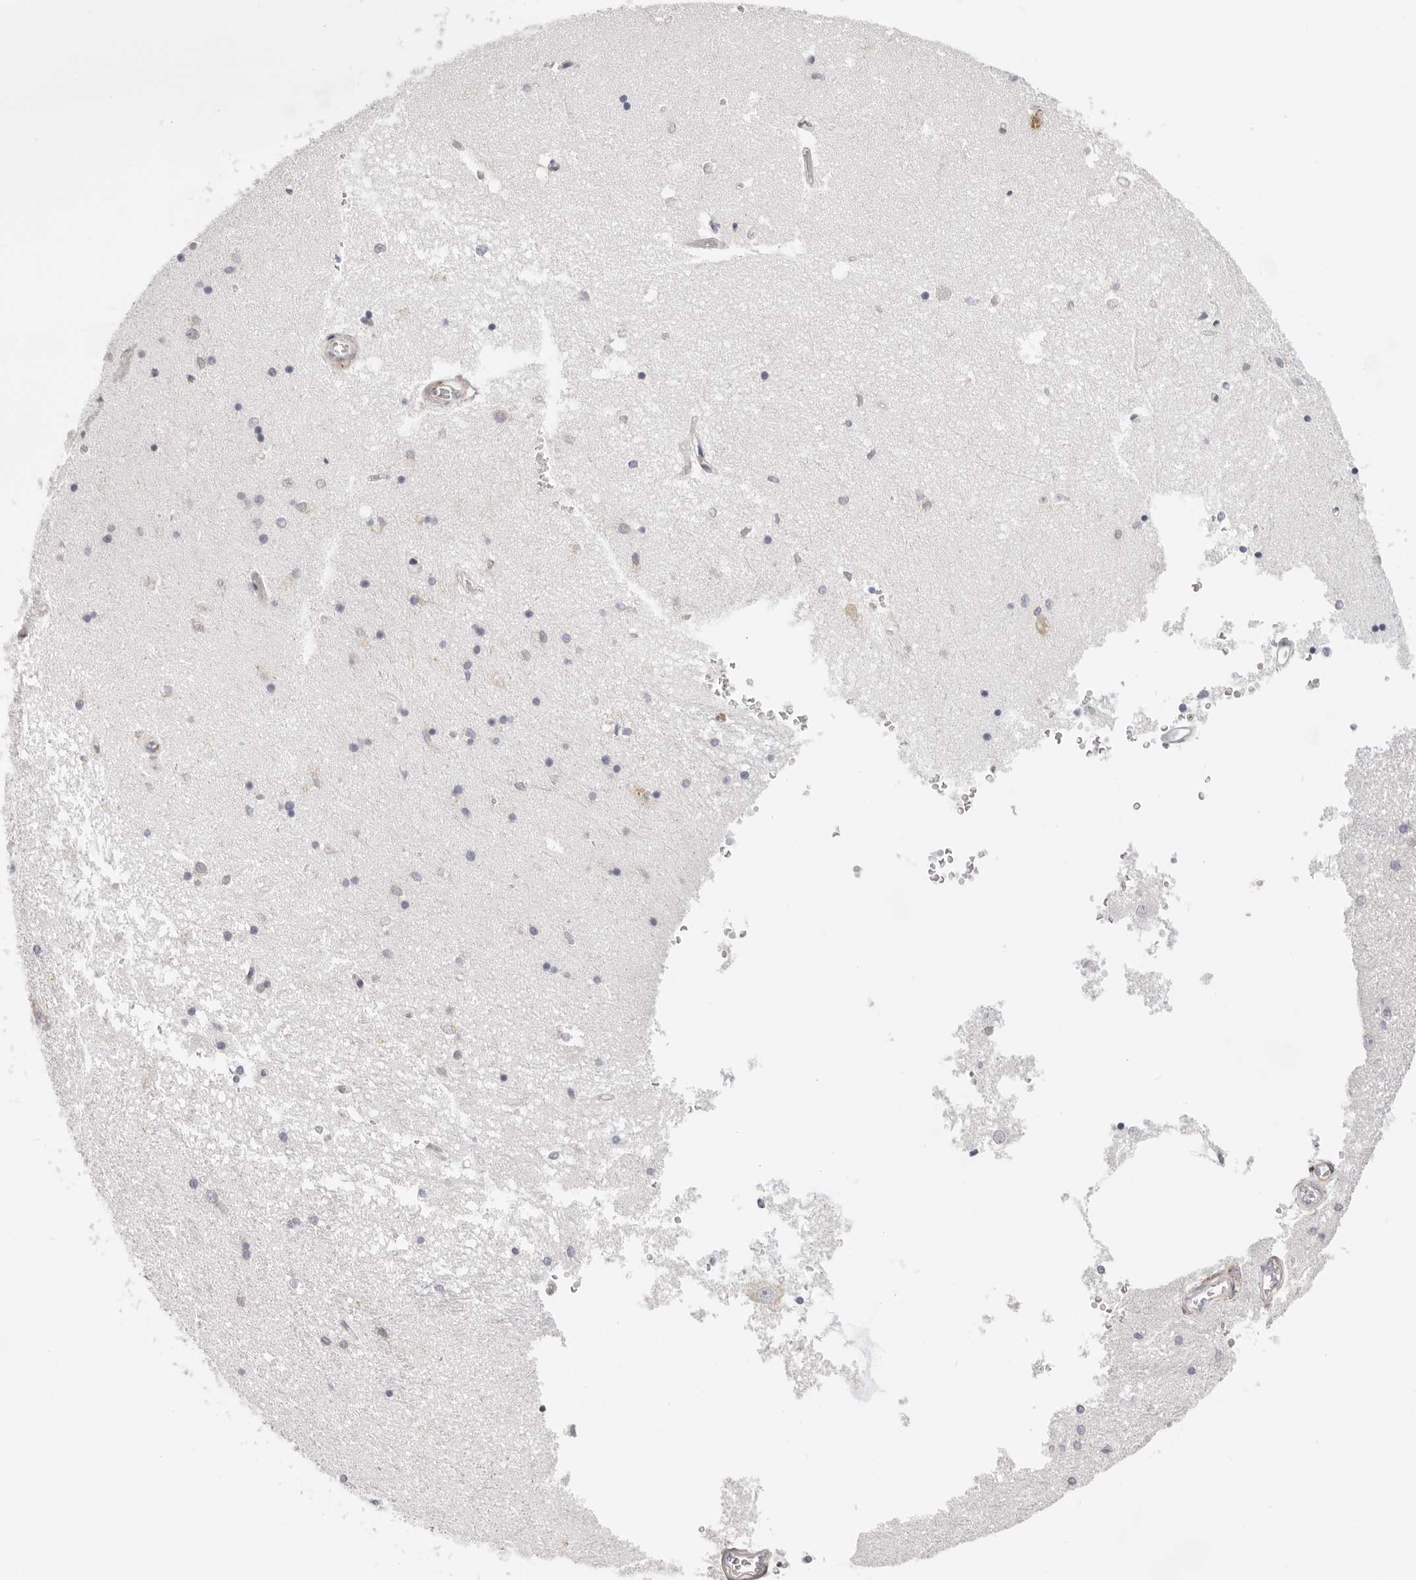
{"staining": {"intensity": "negative", "quantity": "none", "location": "none"}, "tissue": "hippocampus", "cell_type": "Glial cells", "image_type": "normal", "snomed": [{"axis": "morphology", "description": "Normal tissue, NOS"}, {"axis": "topography", "description": "Hippocampus"}], "caption": "DAB (3,3'-diaminobenzidine) immunohistochemical staining of normal hippocampus demonstrates no significant expression in glial cells. Nuclei are stained in blue.", "gene": "IL32", "patient": {"sex": "male", "age": 45}}